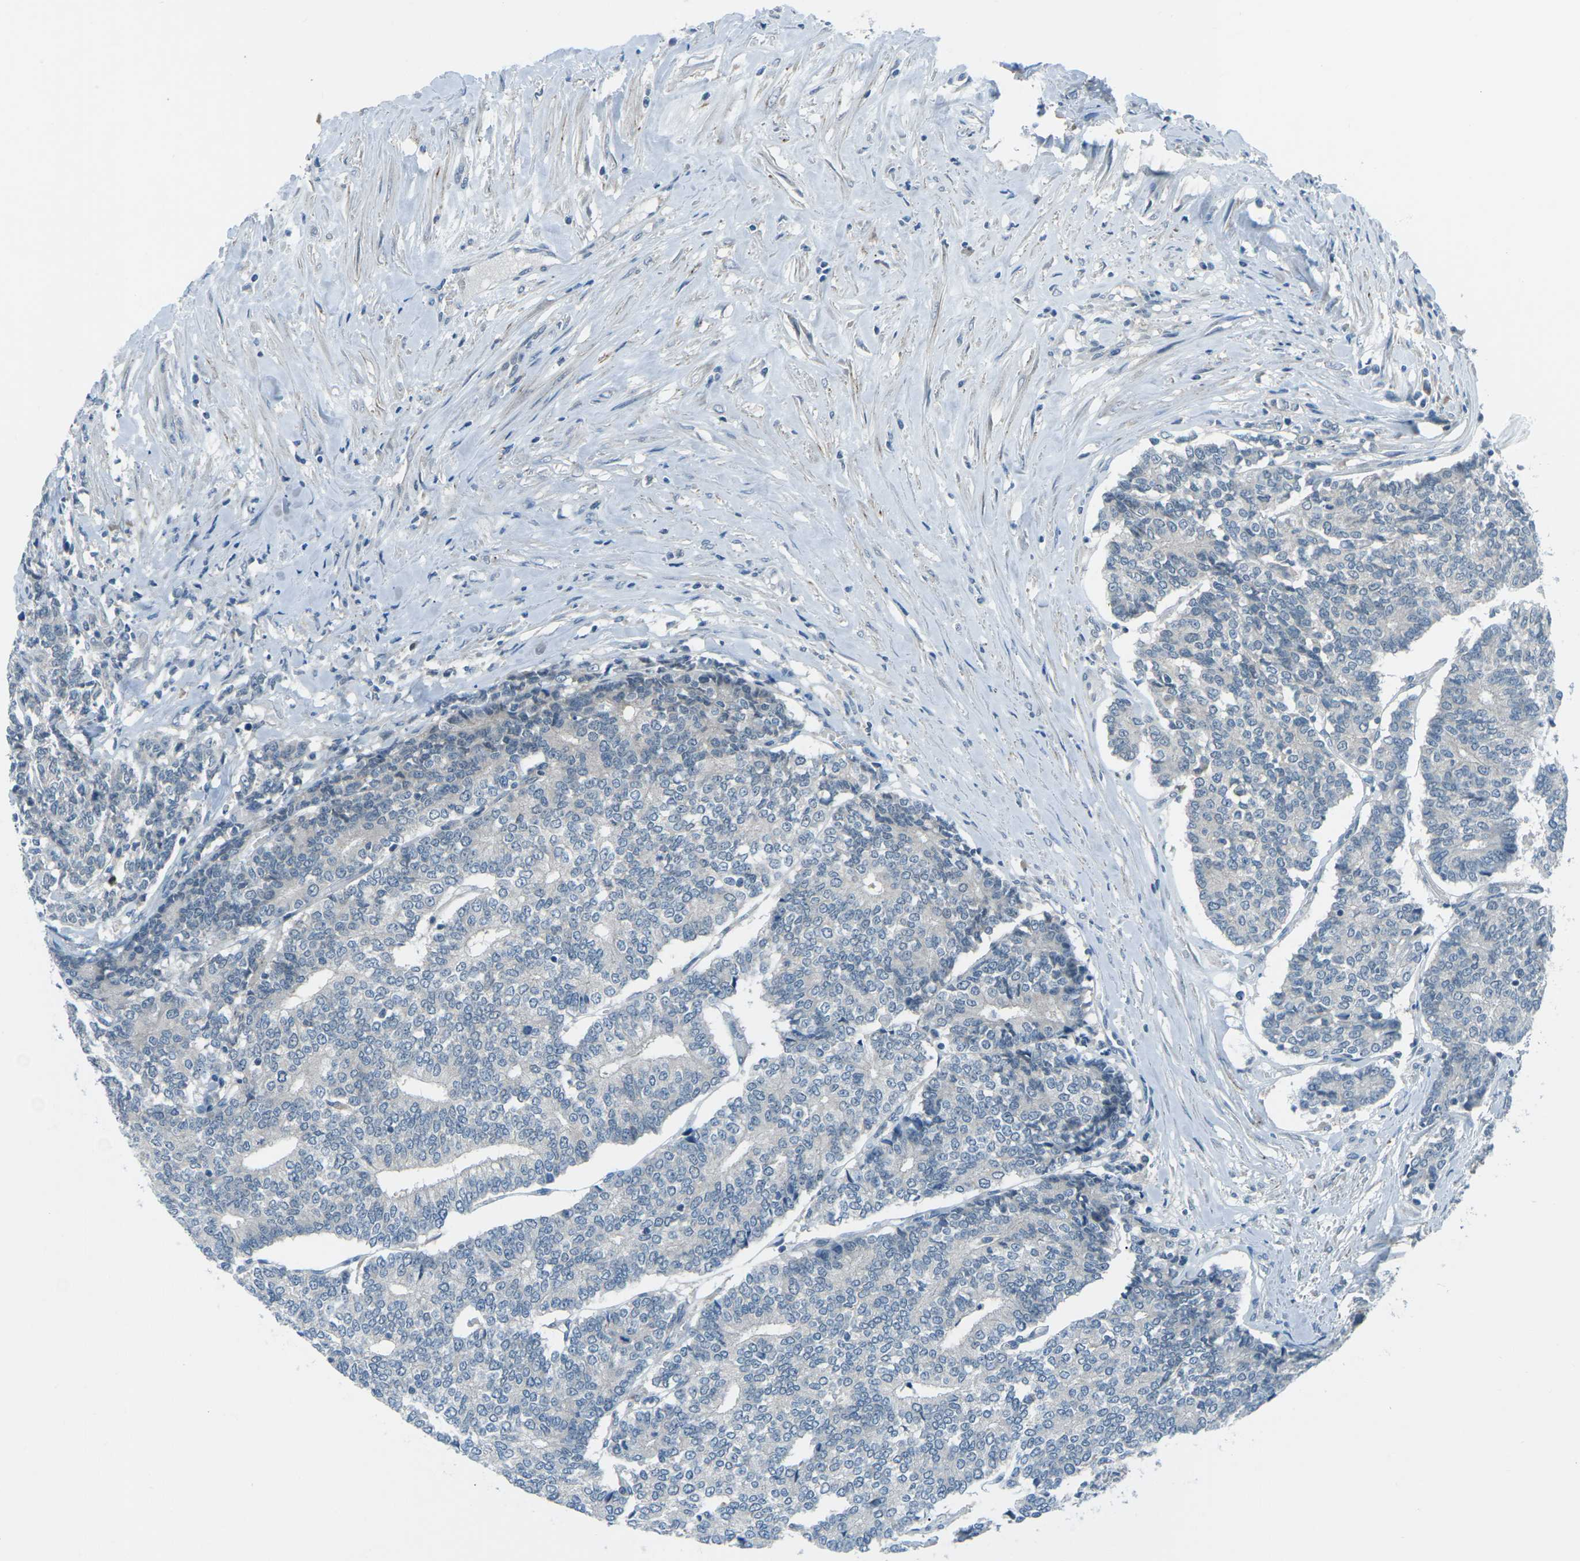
{"staining": {"intensity": "negative", "quantity": "none", "location": "none"}, "tissue": "prostate cancer", "cell_type": "Tumor cells", "image_type": "cancer", "snomed": [{"axis": "morphology", "description": "Normal tissue, NOS"}, {"axis": "morphology", "description": "Adenocarcinoma, High grade"}, {"axis": "topography", "description": "Prostate"}, {"axis": "topography", "description": "Seminal veicle"}], "caption": "A micrograph of prostate cancer stained for a protein shows no brown staining in tumor cells.", "gene": "PRKCA", "patient": {"sex": "male", "age": 55}}